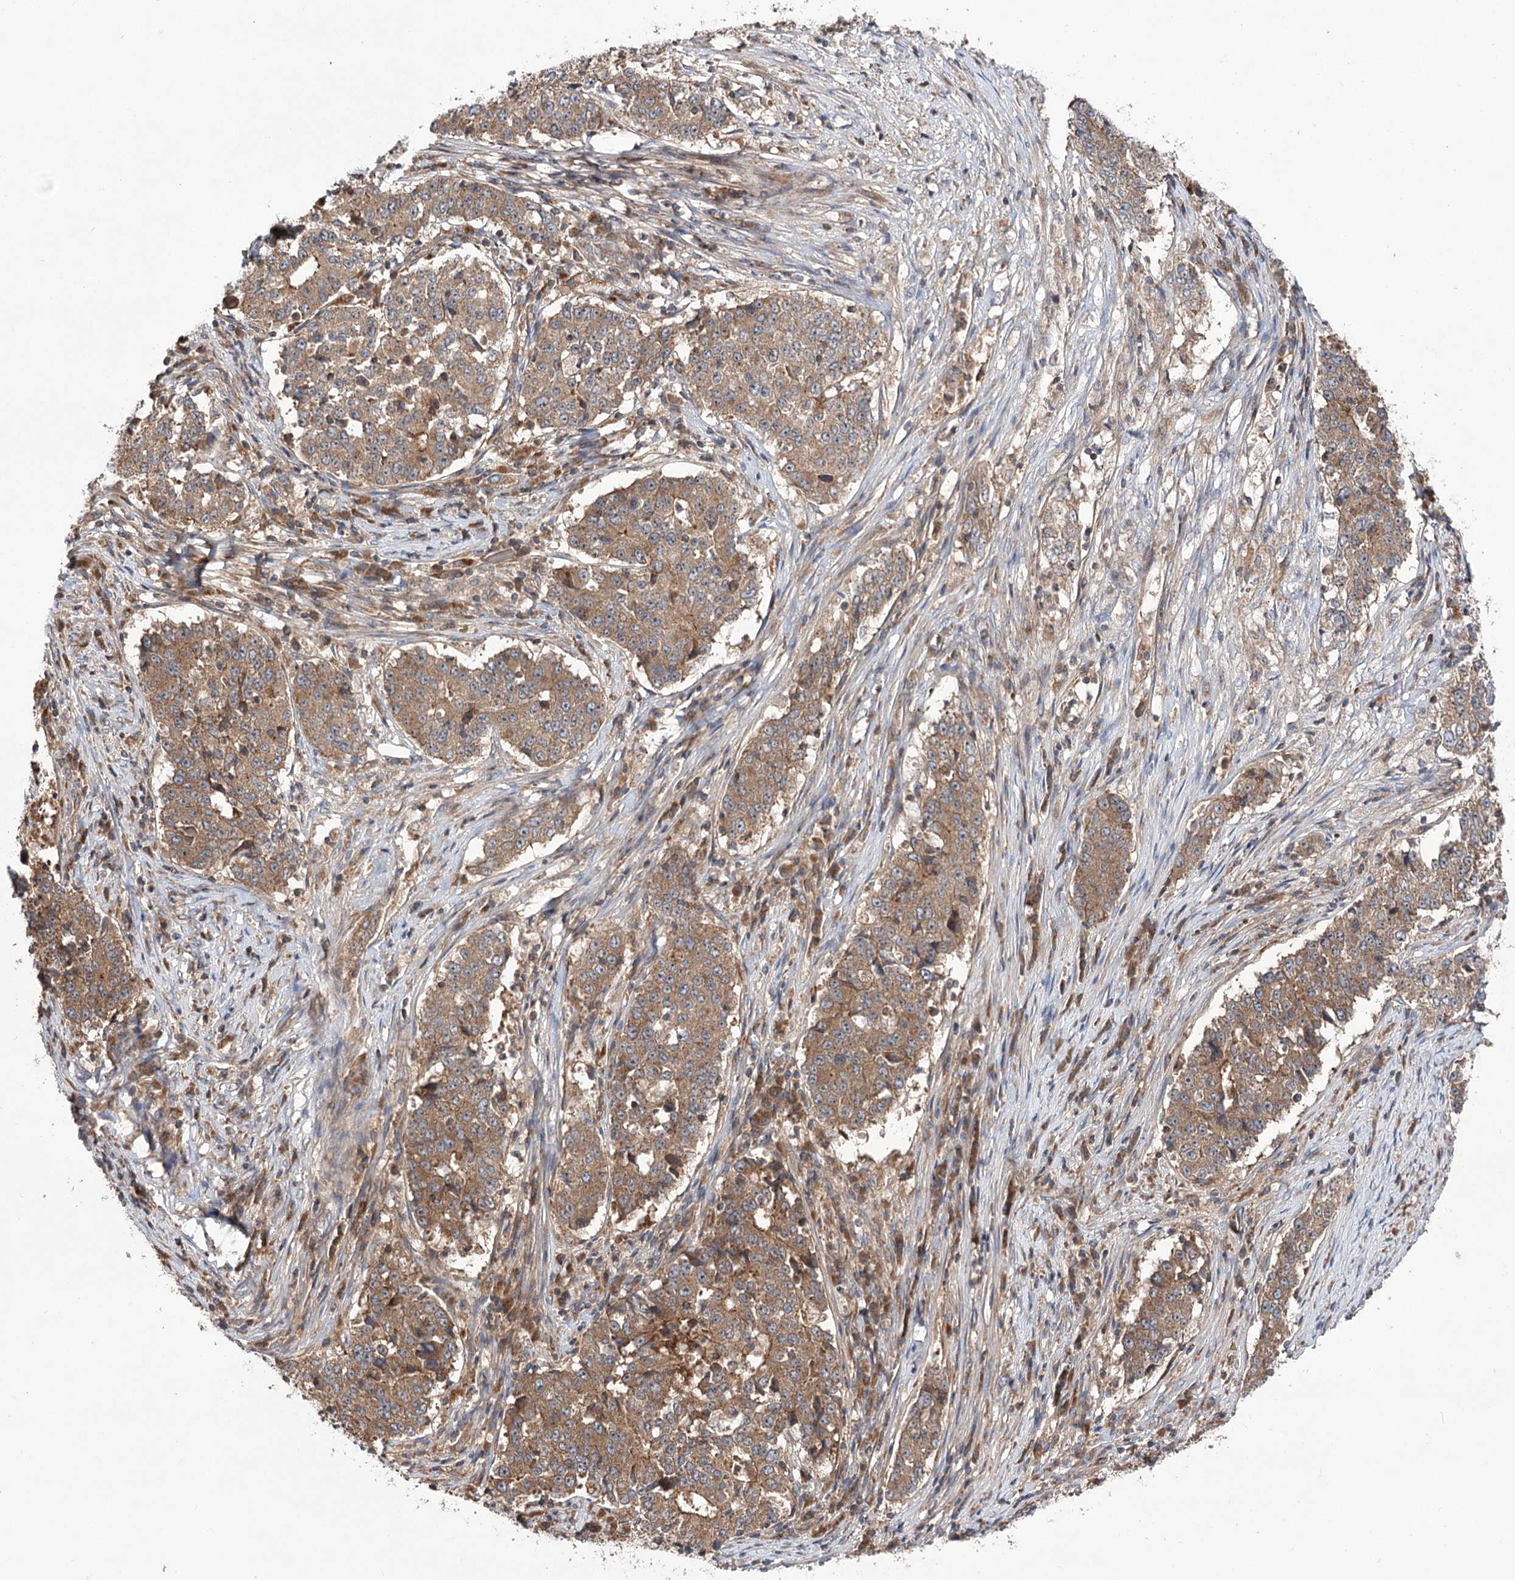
{"staining": {"intensity": "moderate", "quantity": ">75%", "location": "cytoplasmic/membranous"}, "tissue": "stomach cancer", "cell_type": "Tumor cells", "image_type": "cancer", "snomed": [{"axis": "morphology", "description": "Adenocarcinoma, NOS"}, {"axis": "topography", "description": "Stomach"}], "caption": "Immunohistochemical staining of stomach cancer reveals medium levels of moderate cytoplasmic/membranous protein positivity in approximately >75% of tumor cells. (DAB (3,3'-diaminobenzidine) IHC with brightfield microscopy, high magnification).", "gene": "VPS37B", "patient": {"sex": "male", "age": 59}}